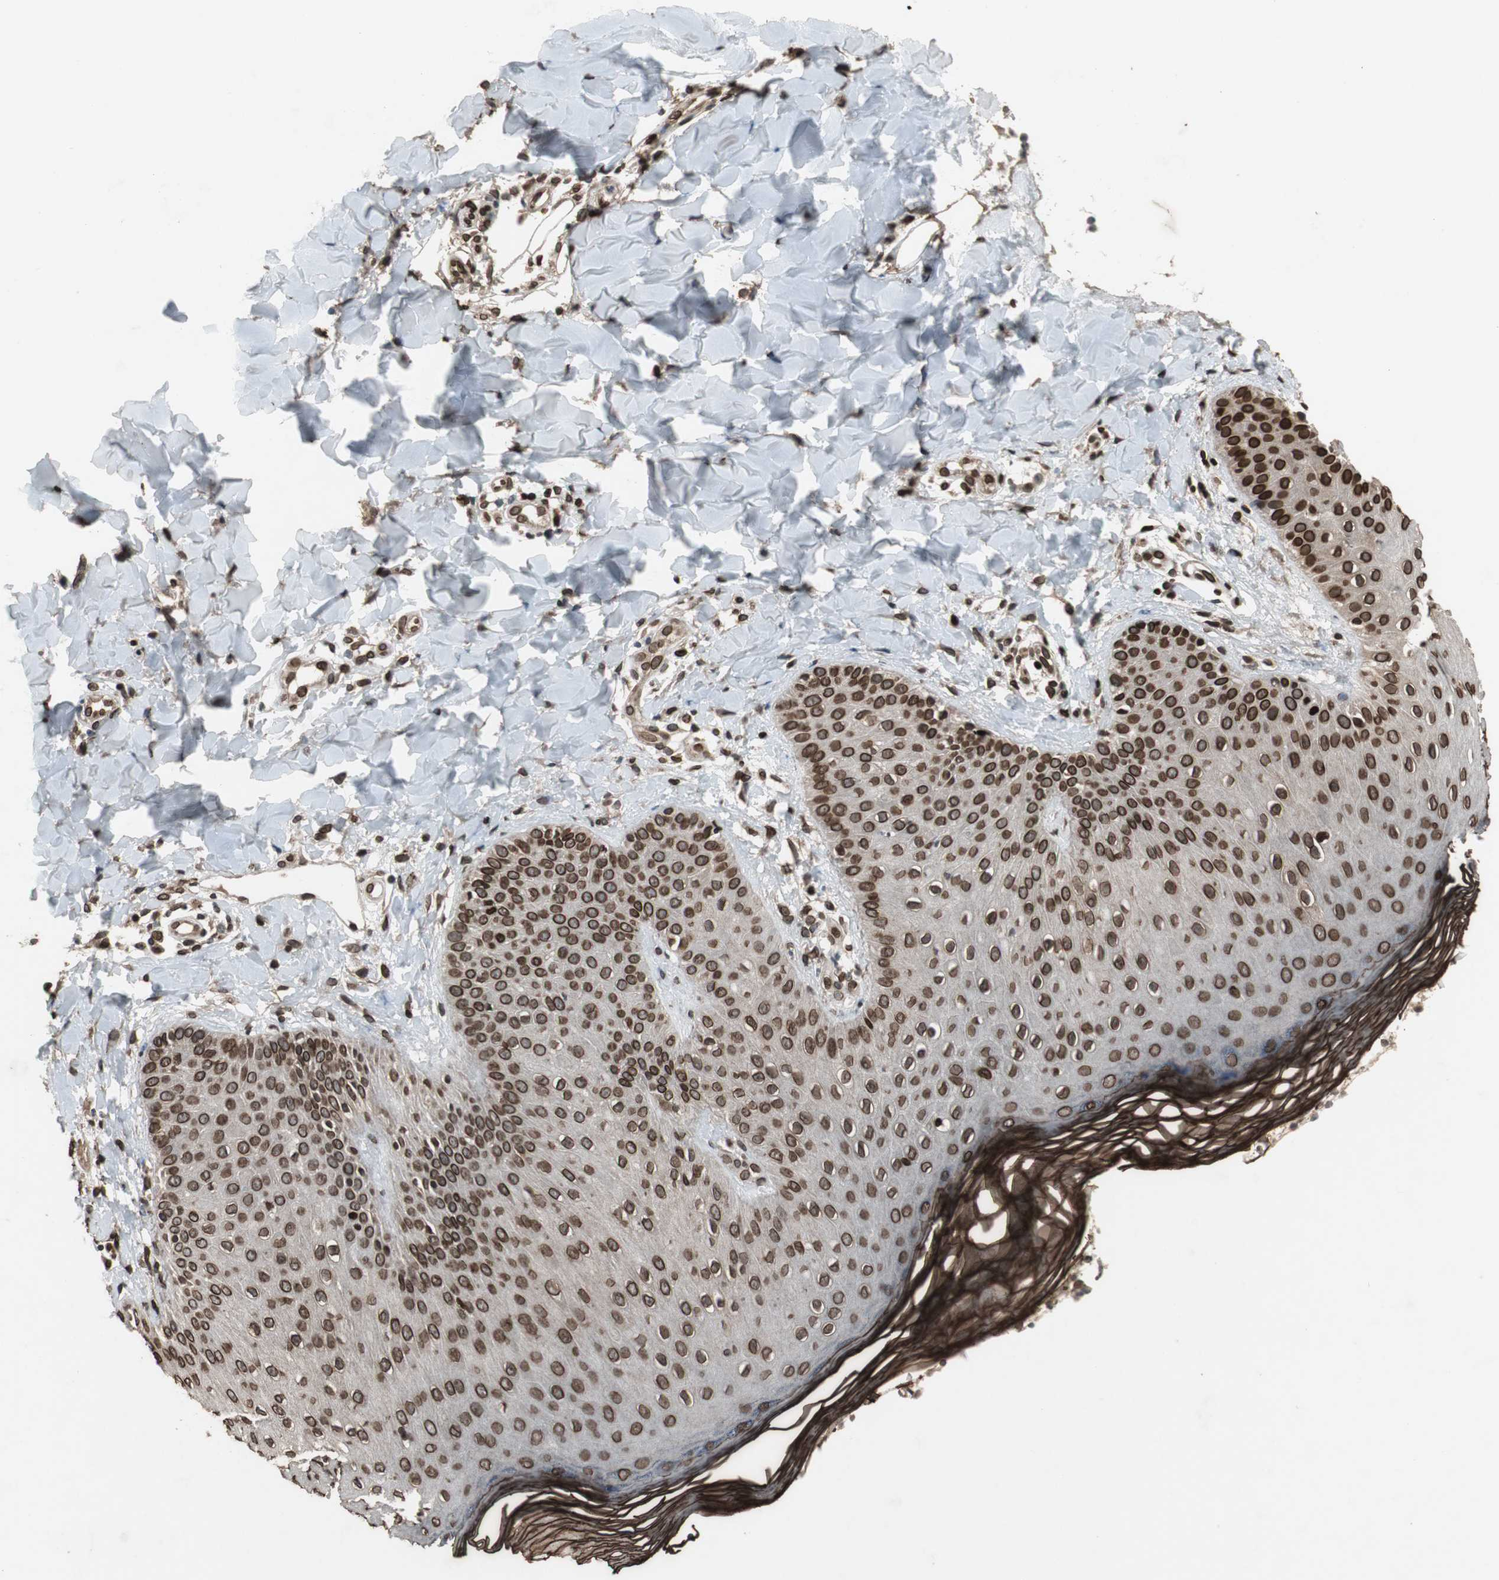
{"staining": {"intensity": "strong", "quantity": ">75%", "location": "cytoplasmic/membranous,nuclear"}, "tissue": "skin", "cell_type": "Epidermal cells", "image_type": "normal", "snomed": [{"axis": "morphology", "description": "Normal tissue, NOS"}, {"axis": "morphology", "description": "Inflammation, NOS"}, {"axis": "topography", "description": "Soft tissue"}, {"axis": "topography", "description": "Anal"}], "caption": "Unremarkable skin demonstrates strong cytoplasmic/membranous,nuclear positivity in approximately >75% of epidermal cells, visualized by immunohistochemistry. The protein of interest is stained brown, and the nuclei are stained in blue (DAB (3,3'-diaminobenzidine) IHC with brightfield microscopy, high magnification).", "gene": "LMNA", "patient": {"sex": "female", "age": 15}}